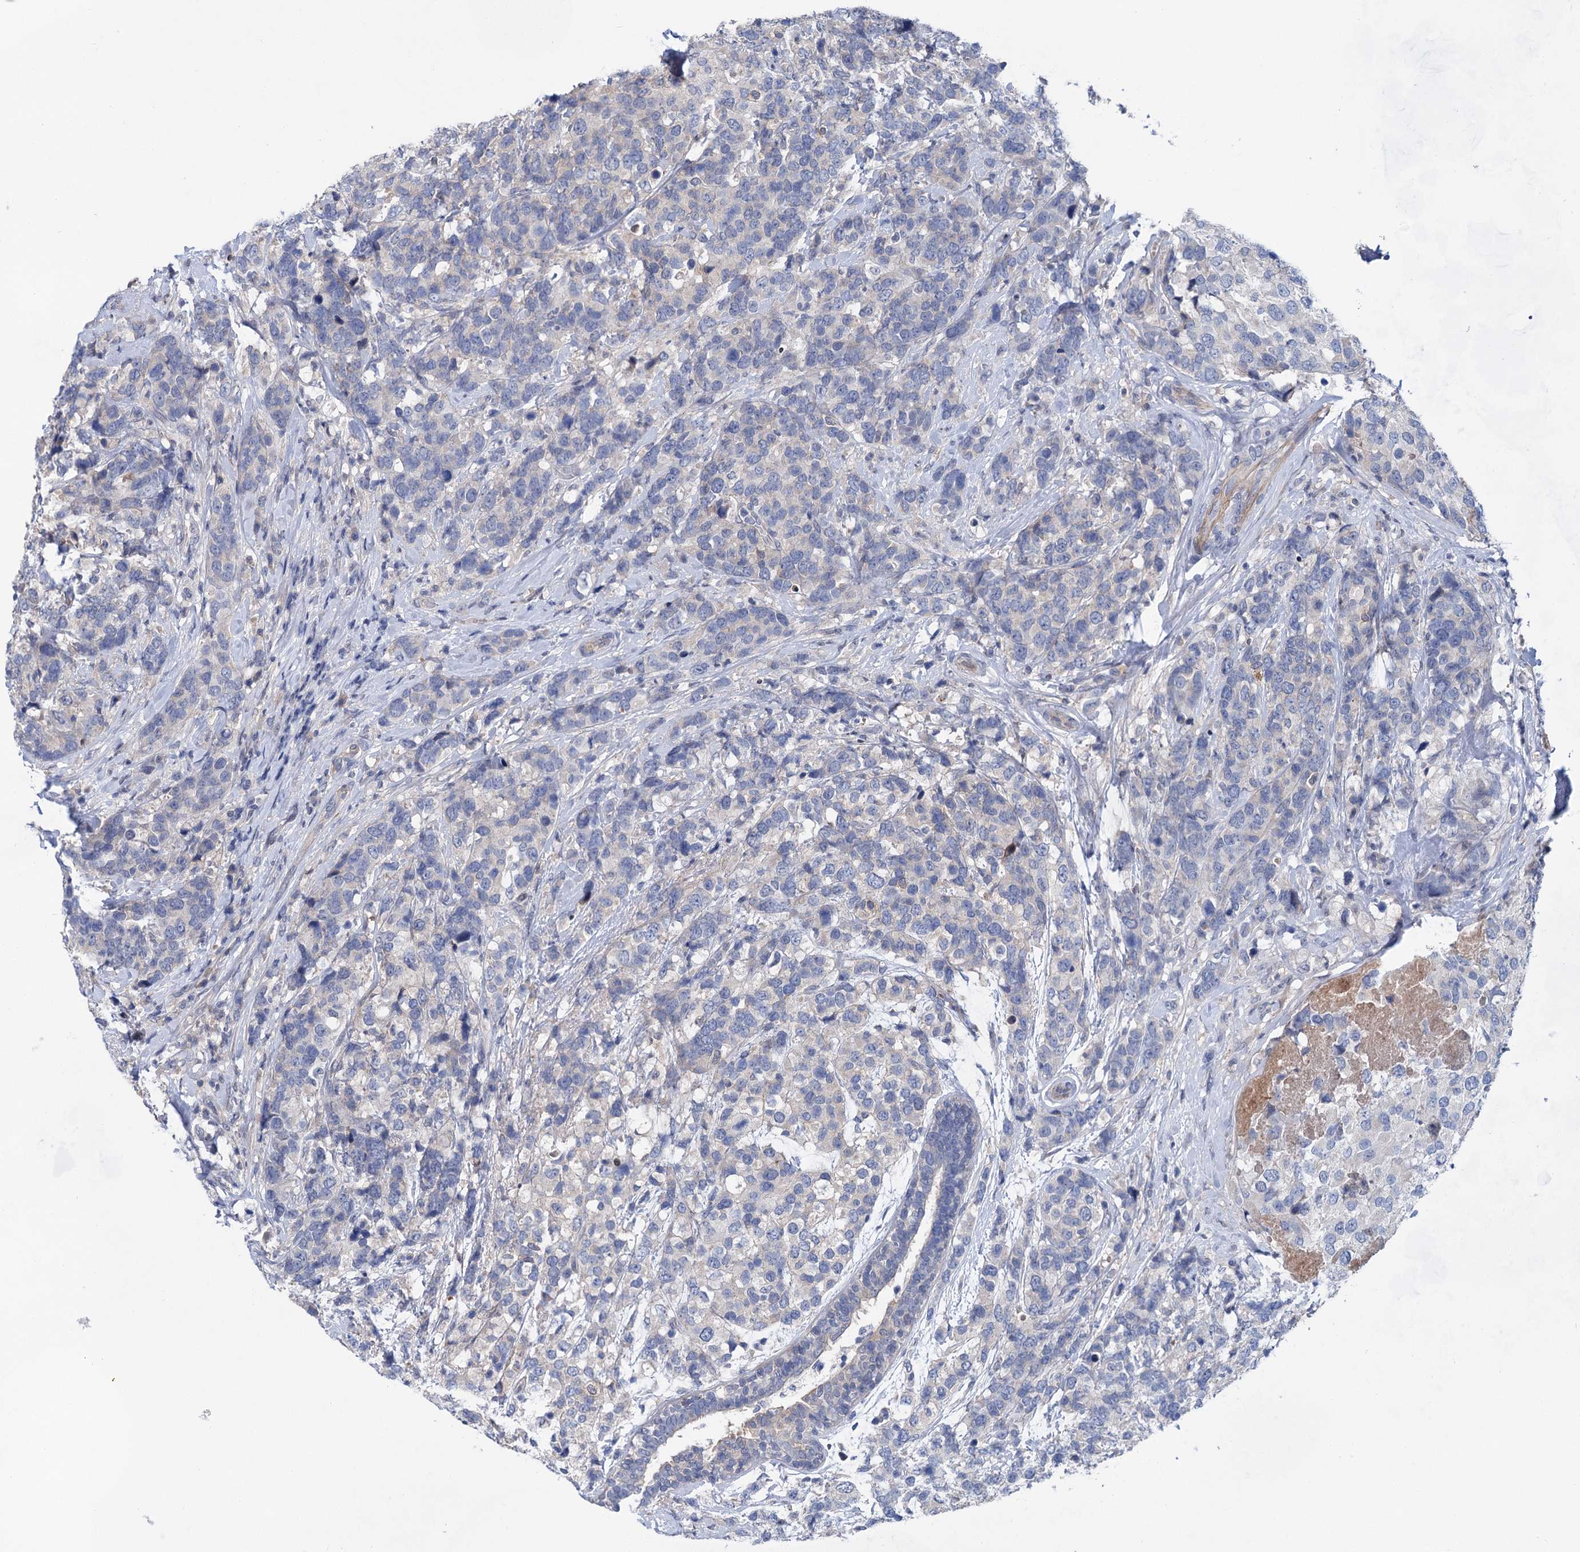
{"staining": {"intensity": "negative", "quantity": "none", "location": "none"}, "tissue": "breast cancer", "cell_type": "Tumor cells", "image_type": "cancer", "snomed": [{"axis": "morphology", "description": "Lobular carcinoma"}, {"axis": "topography", "description": "Breast"}], "caption": "This is an IHC photomicrograph of human lobular carcinoma (breast). There is no expression in tumor cells.", "gene": "MORN3", "patient": {"sex": "female", "age": 59}}